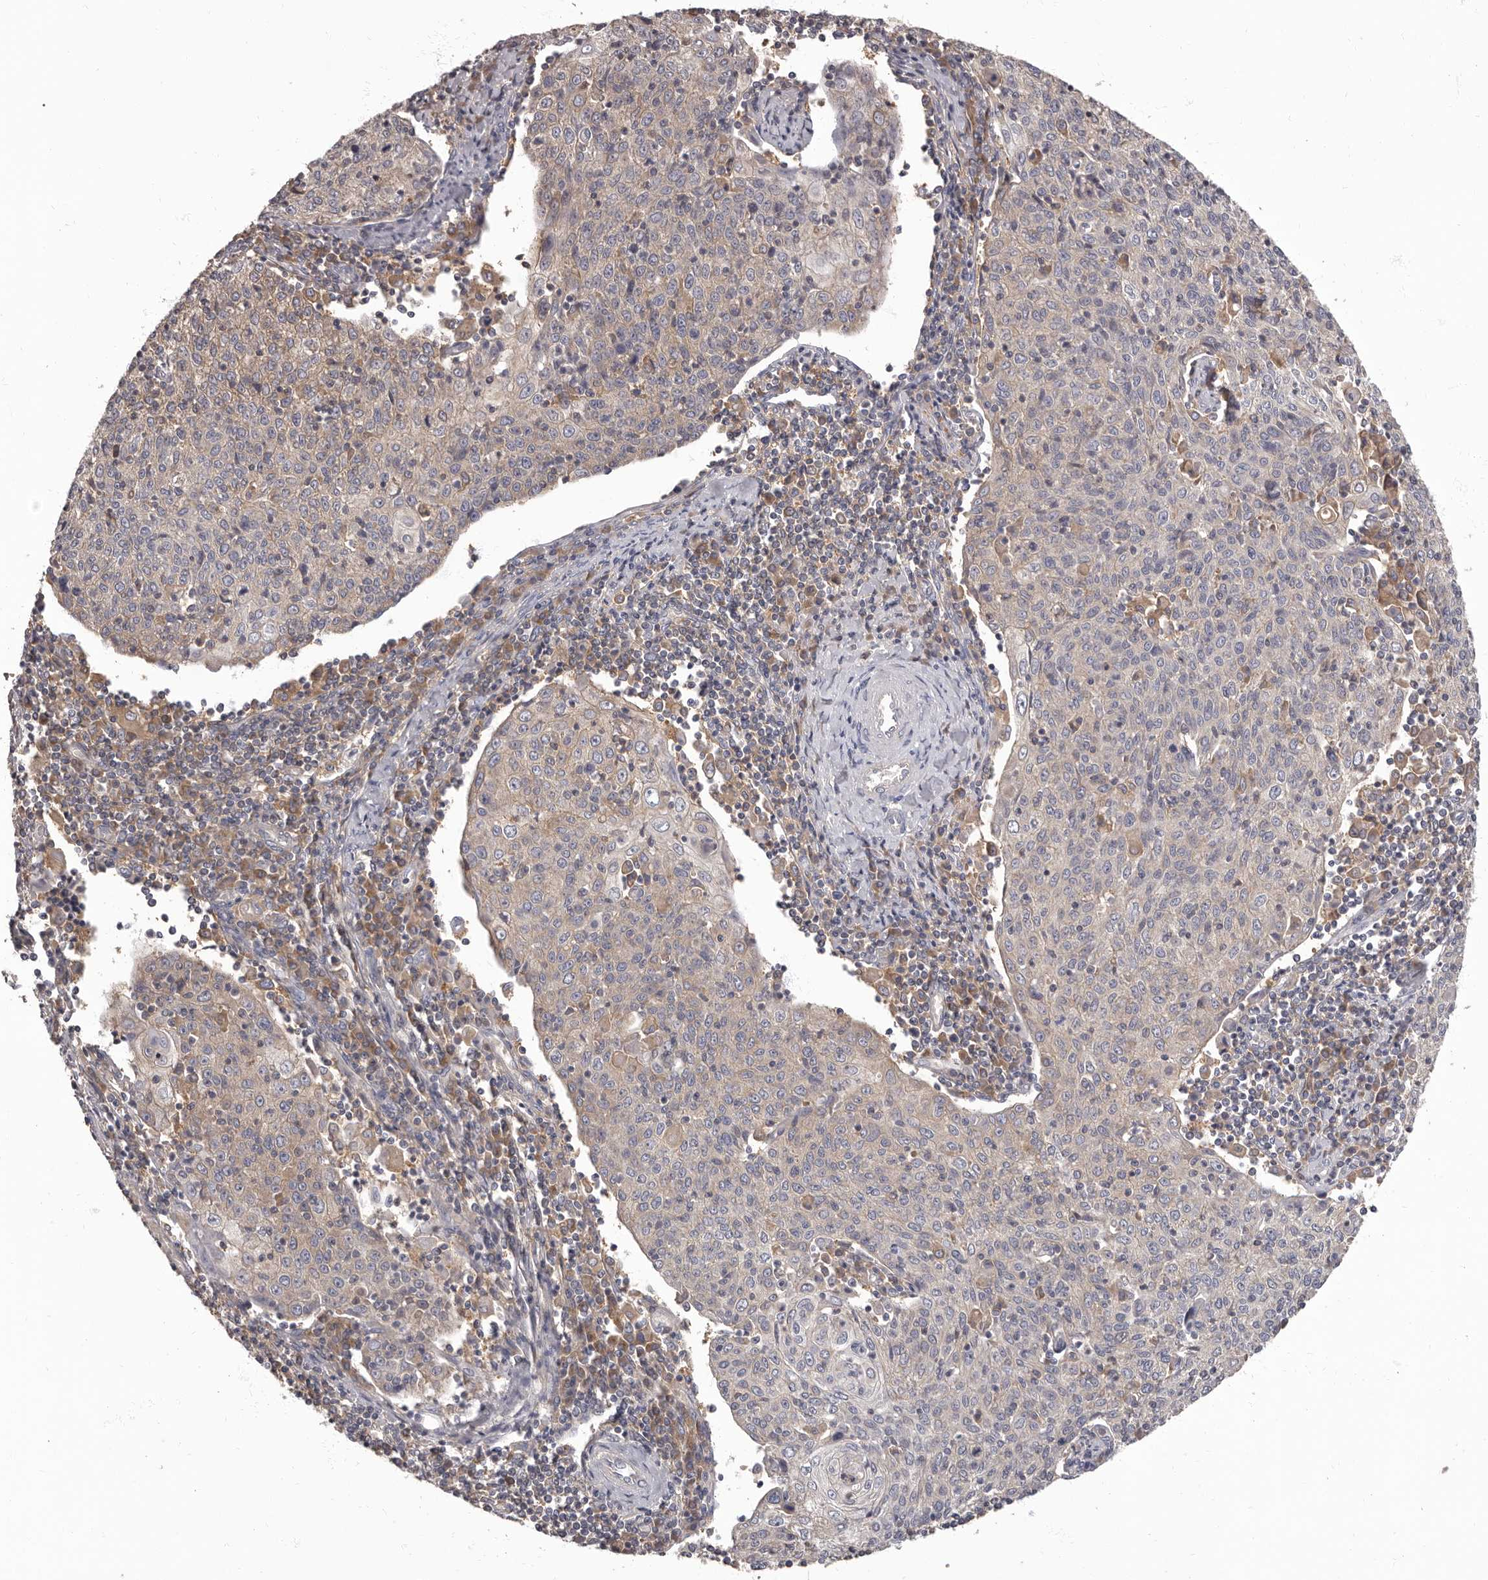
{"staining": {"intensity": "weak", "quantity": "<25%", "location": "cytoplasmic/membranous"}, "tissue": "cervical cancer", "cell_type": "Tumor cells", "image_type": "cancer", "snomed": [{"axis": "morphology", "description": "Squamous cell carcinoma, NOS"}, {"axis": "topography", "description": "Cervix"}], "caption": "The histopathology image shows no significant positivity in tumor cells of cervical squamous cell carcinoma.", "gene": "APEH", "patient": {"sex": "female", "age": 48}}